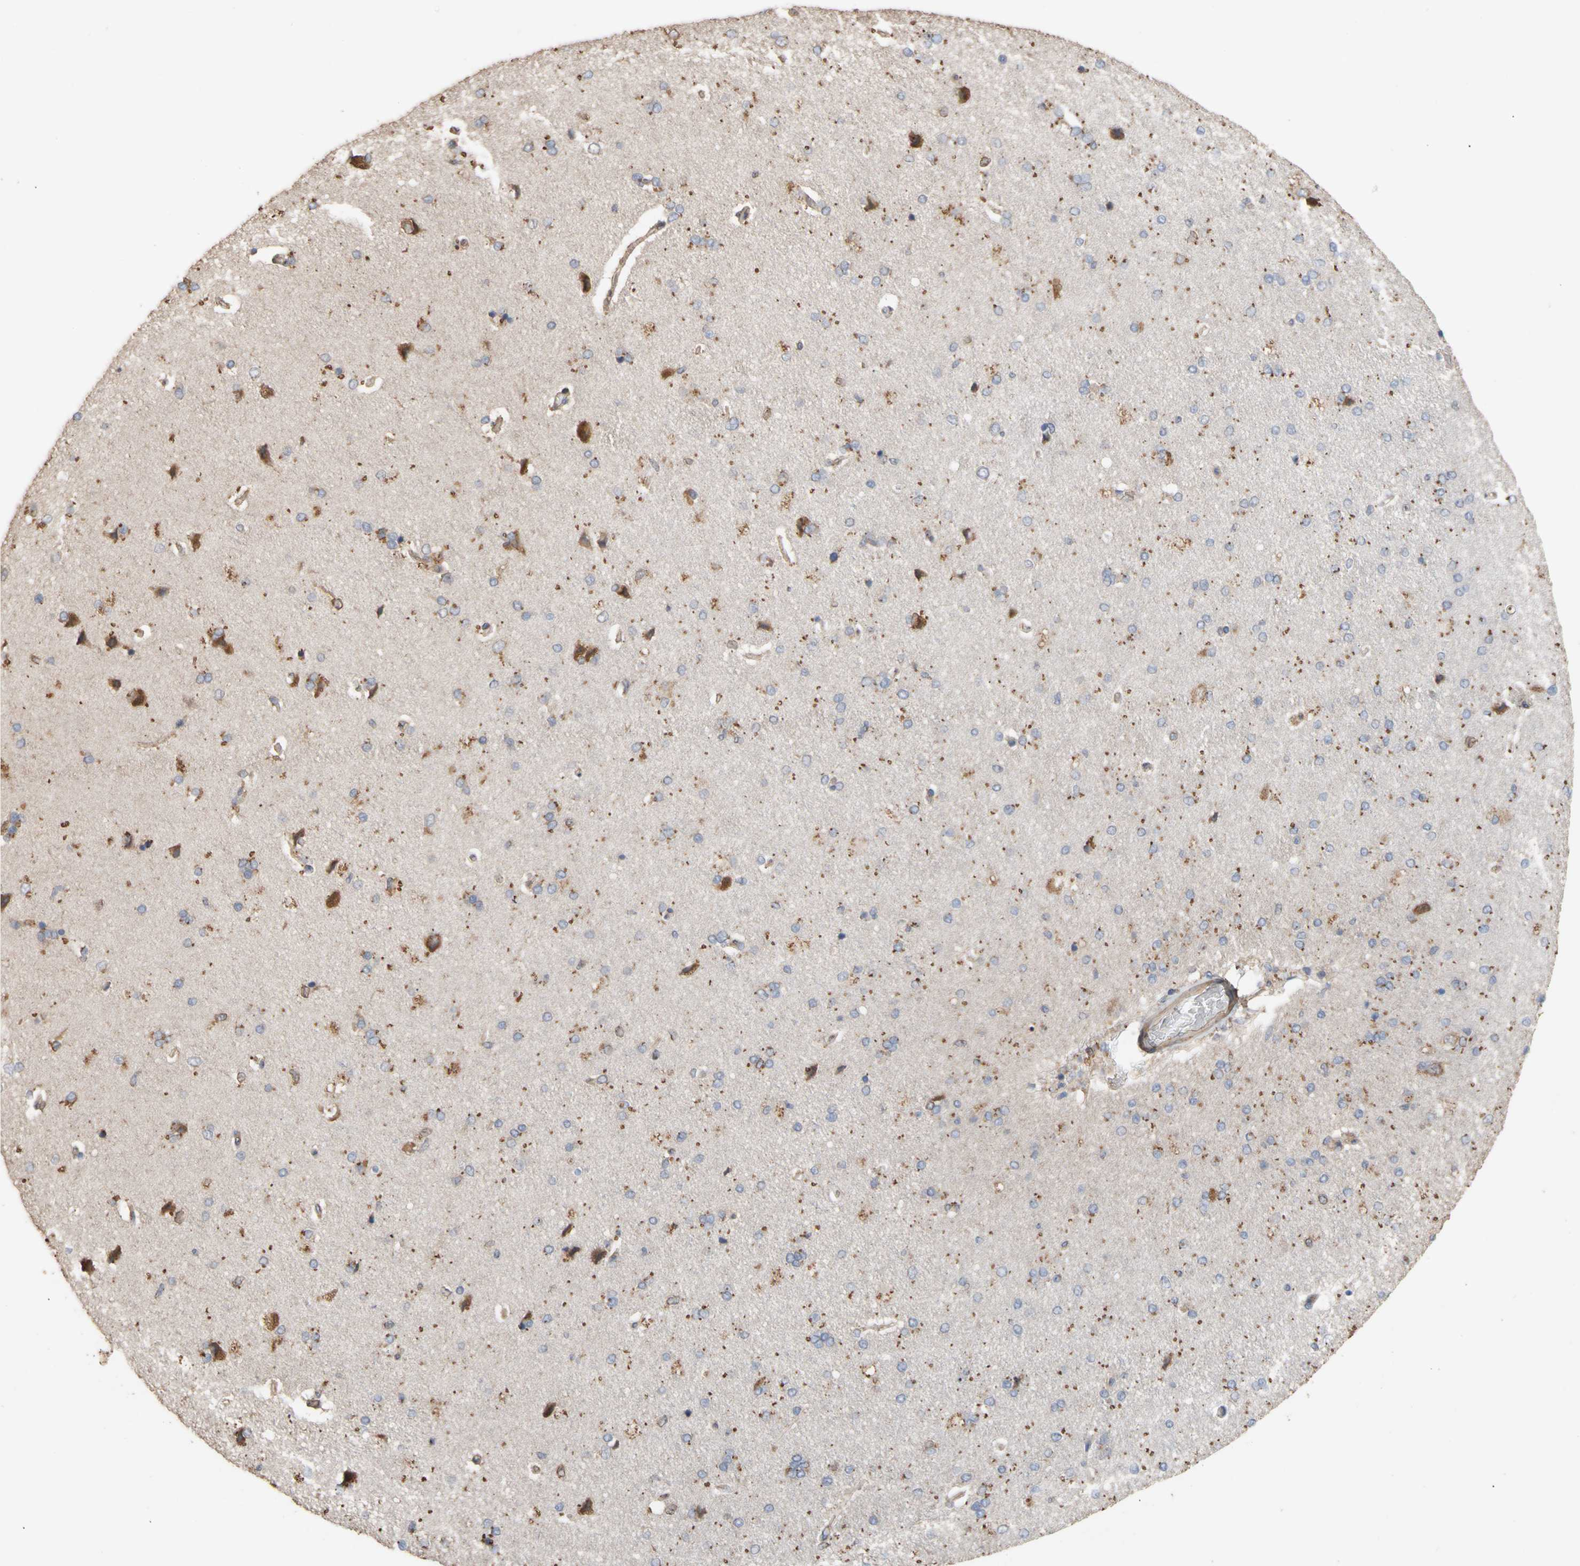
{"staining": {"intensity": "weak", "quantity": ">75%", "location": "cytoplasmic/membranous"}, "tissue": "cerebral cortex", "cell_type": "Endothelial cells", "image_type": "normal", "snomed": [{"axis": "morphology", "description": "Normal tissue, NOS"}, {"axis": "topography", "description": "Cerebral cortex"}], "caption": "Human cerebral cortex stained for a protein (brown) shows weak cytoplasmic/membranous positive staining in about >75% of endothelial cells.", "gene": "EIF2S3", "patient": {"sex": "male", "age": 62}}